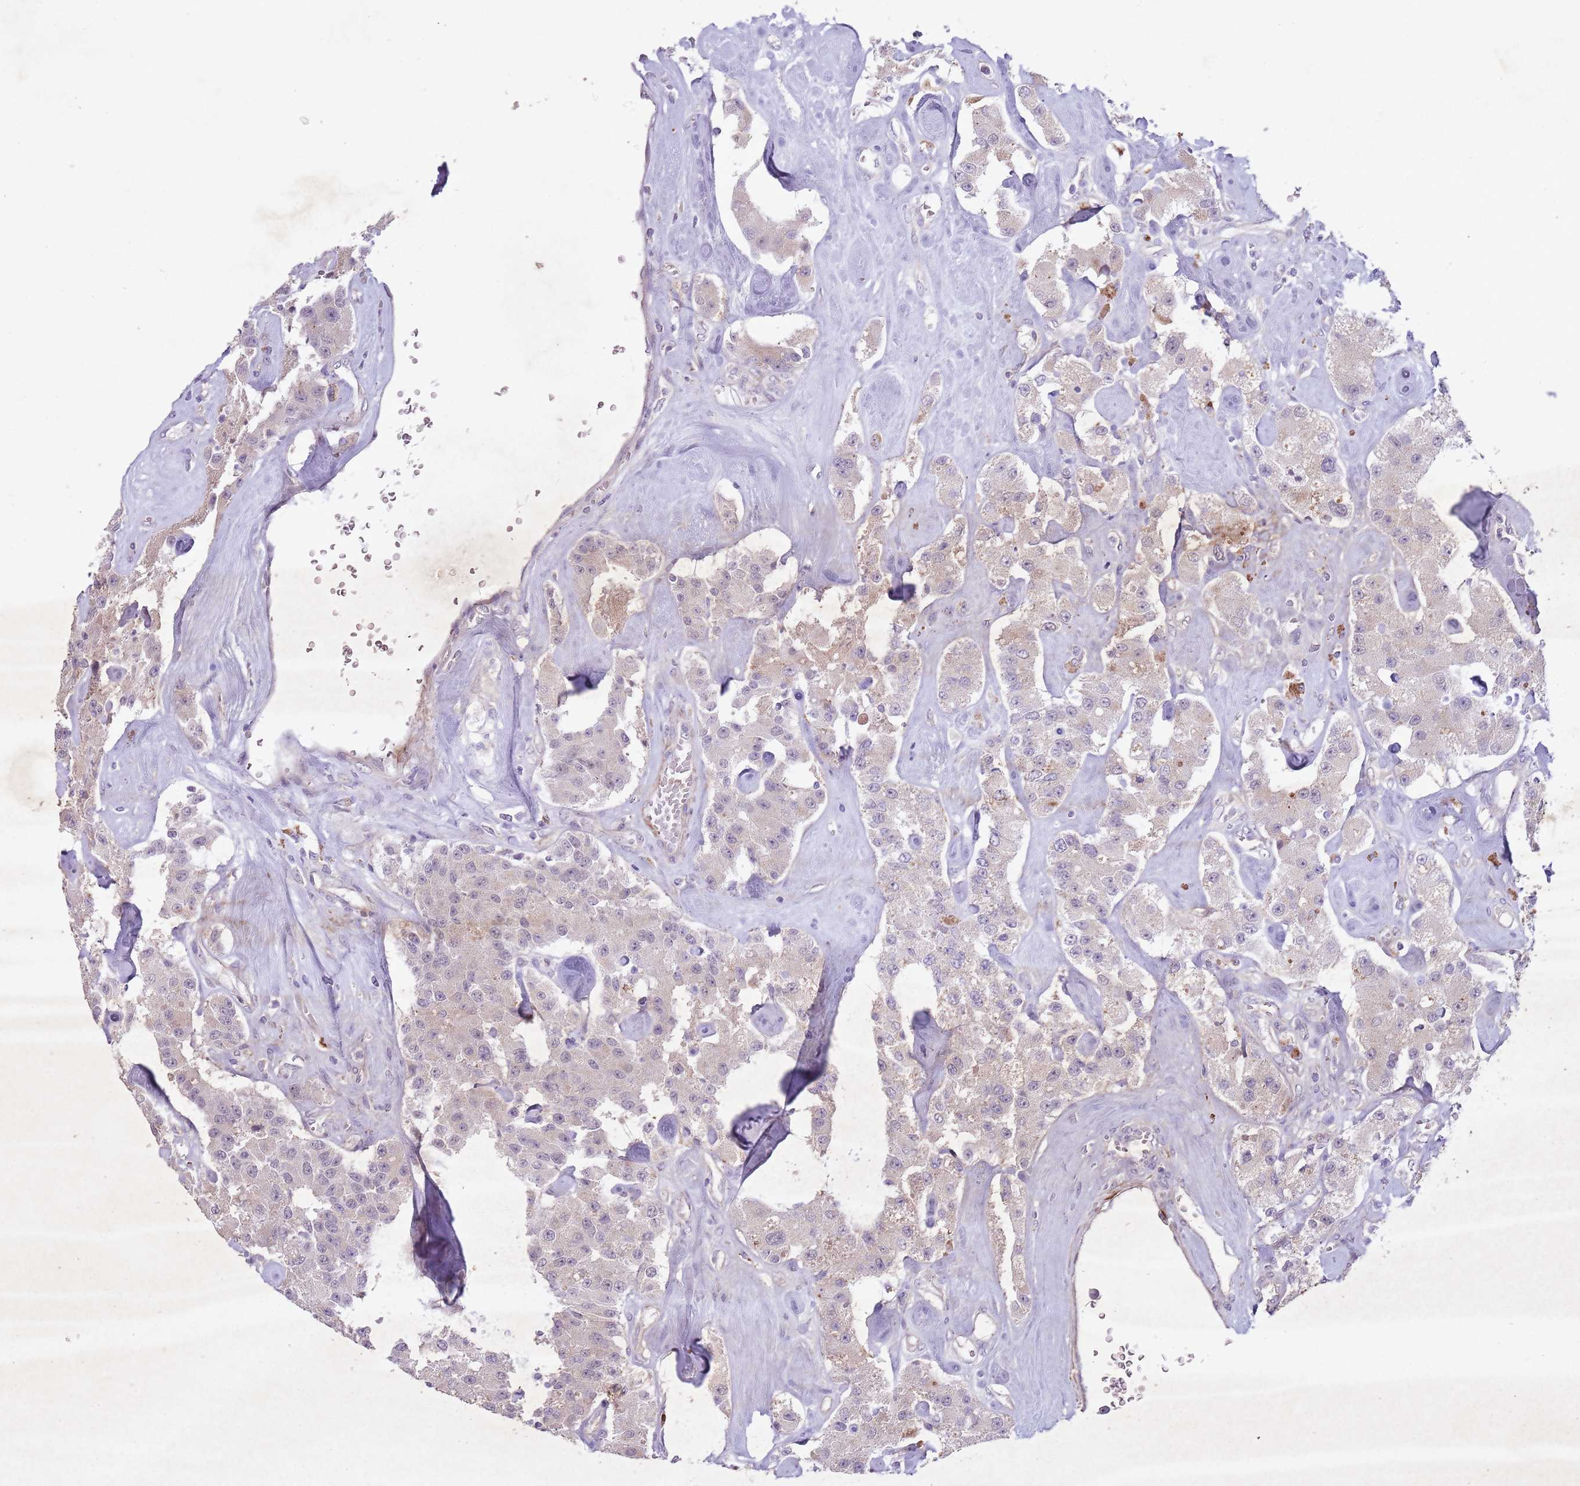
{"staining": {"intensity": "negative", "quantity": "none", "location": "none"}, "tissue": "carcinoid", "cell_type": "Tumor cells", "image_type": "cancer", "snomed": [{"axis": "morphology", "description": "Carcinoid, malignant, NOS"}, {"axis": "topography", "description": "Pancreas"}], "caption": "DAB (3,3'-diaminobenzidine) immunohistochemical staining of carcinoid exhibits no significant positivity in tumor cells. (IHC, brightfield microscopy, high magnification).", "gene": "CCNI", "patient": {"sex": "male", "age": 41}}